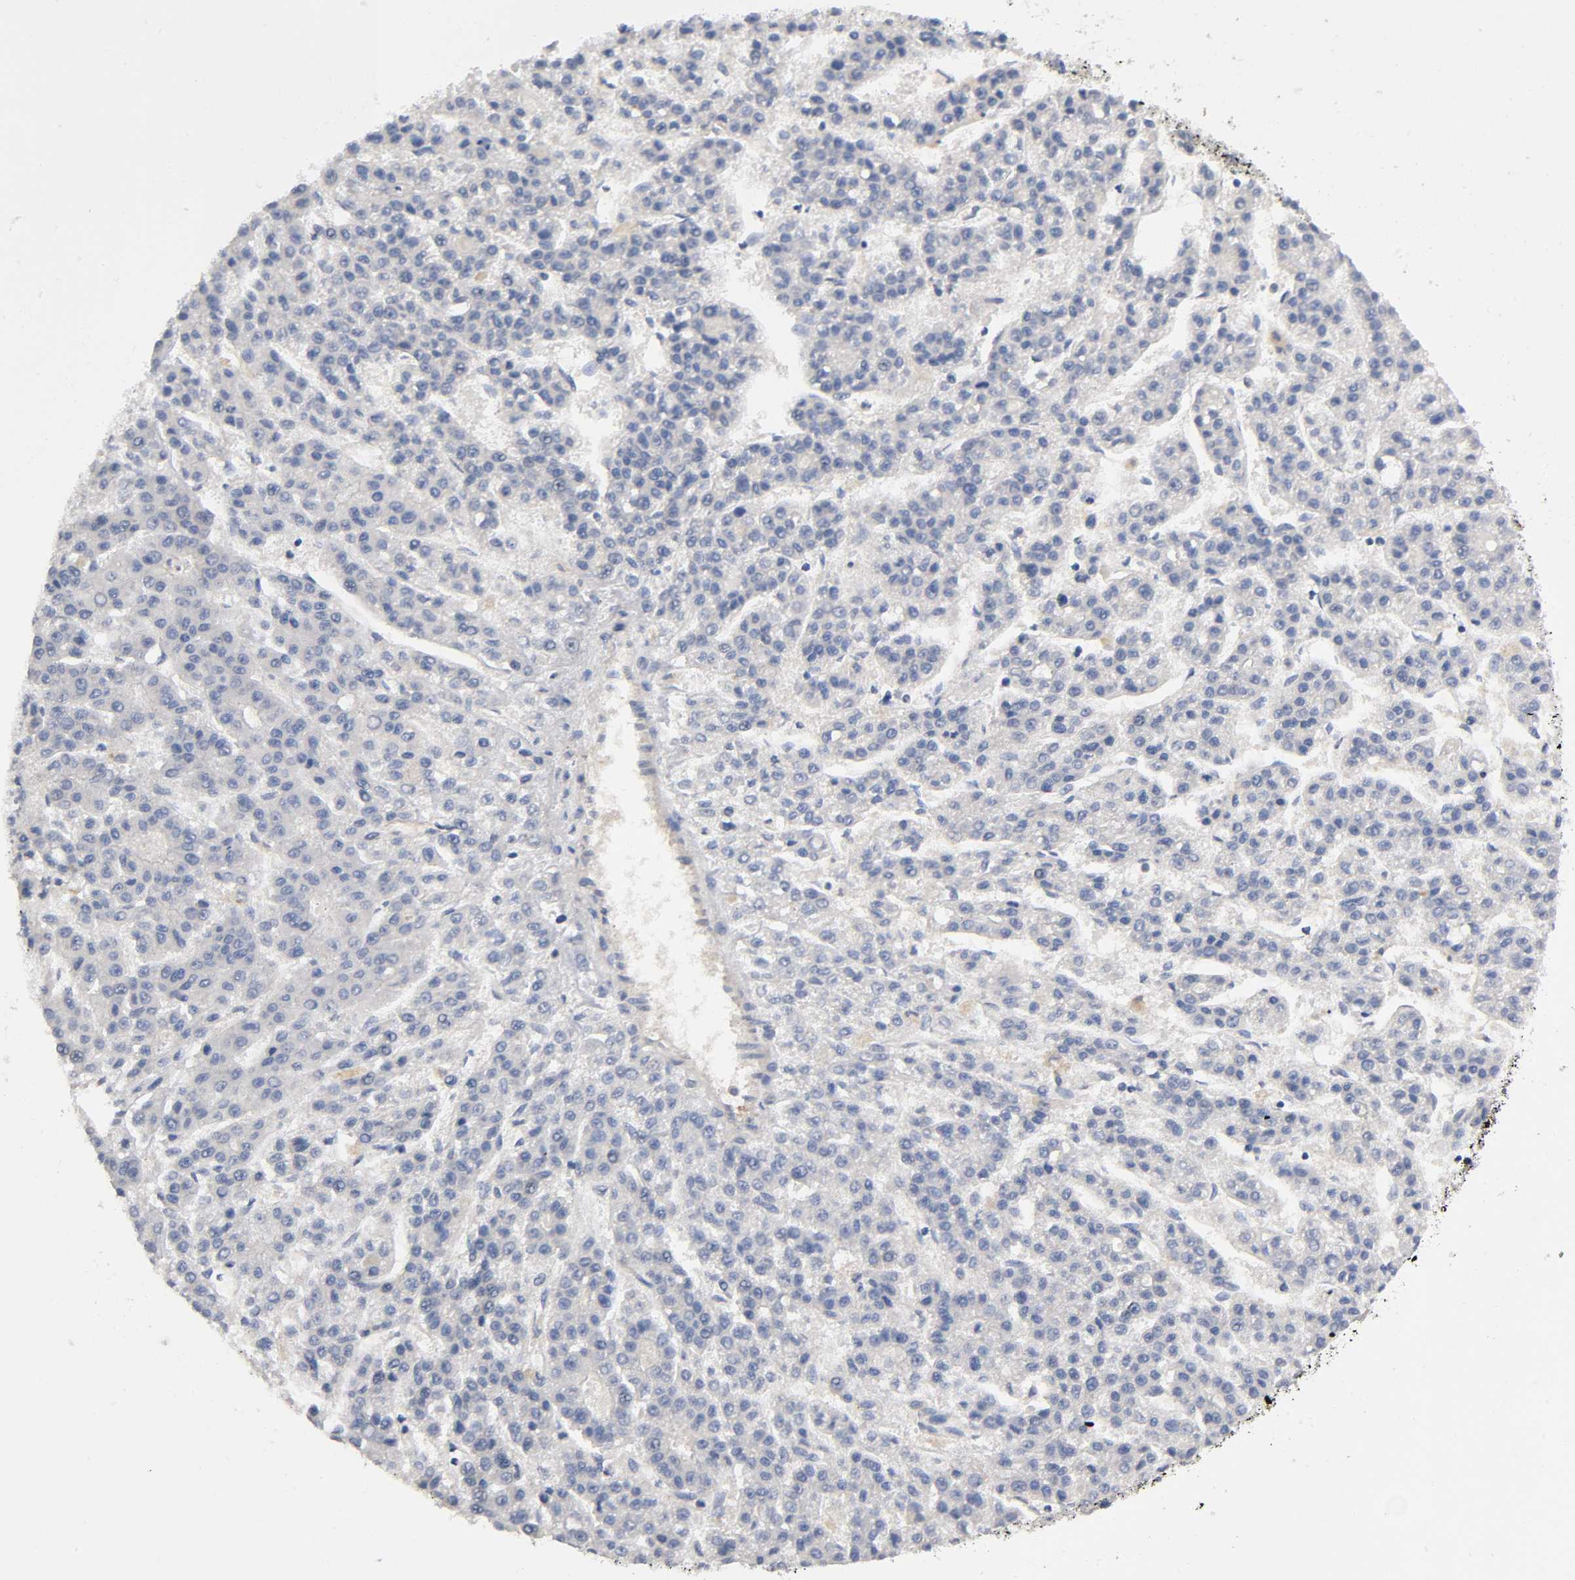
{"staining": {"intensity": "weak", "quantity": "<25%", "location": "cytoplasmic/membranous"}, "tissue": "liver cancer", "cell_type": "Tumor cells", "image_type": "cancer", "snomed": [{"axis": "morphology", "description": "Carcinoma, Hepatocellular, NOS"}, {"axis": "topography", "description": "Liver"}], "caption": "Tumor cells show no significant staining in hepatocellular carcinoma (liver).", "gene": "NOVA1", "patient": {"sex": "male", "age": 70}}